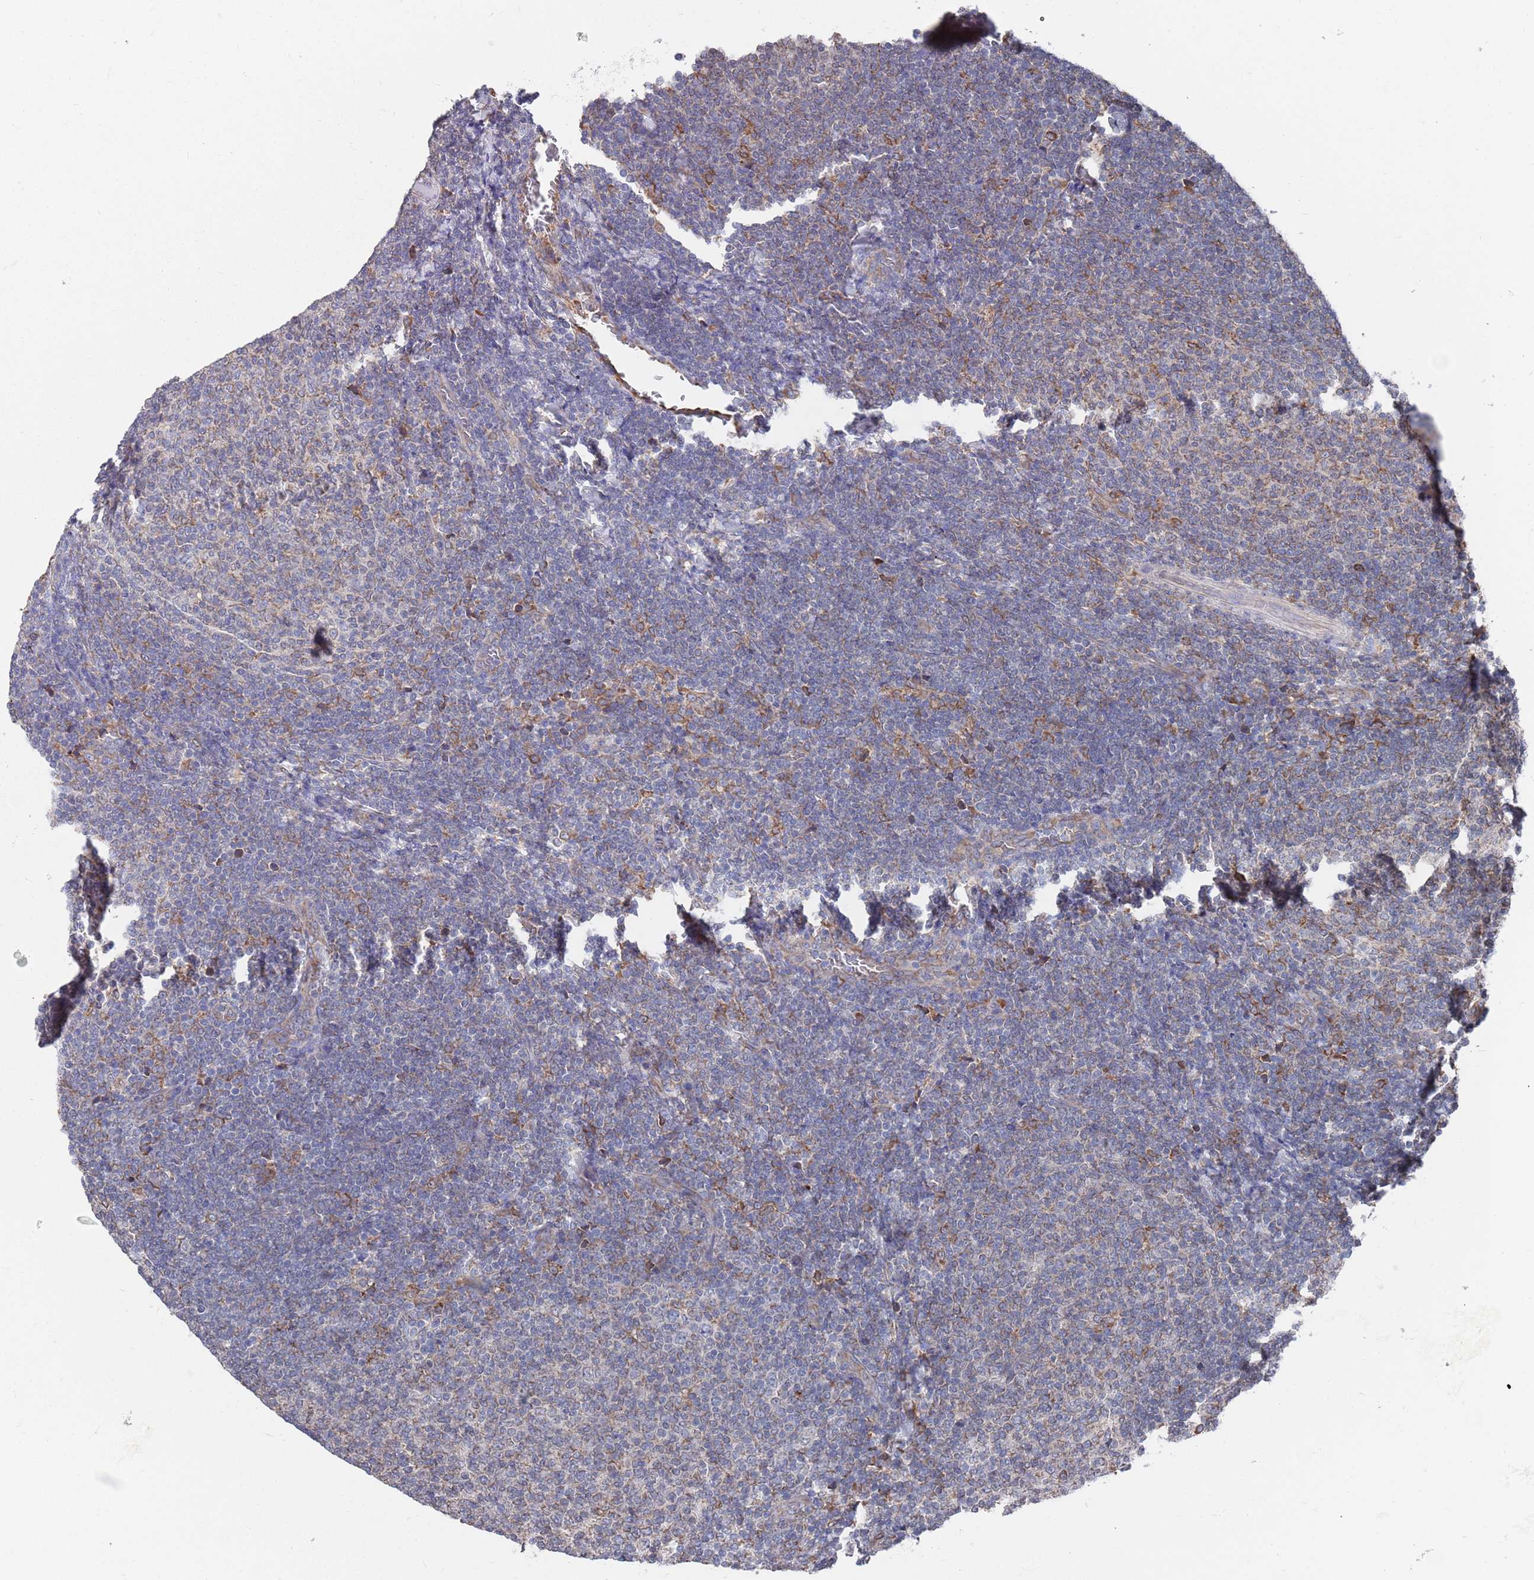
{"staining": {"intensity": "negative", "quantity": "none", "location": "none"}, "tissue": "lymphoma", "cell_type": "Tumor cells", "image_type": "cancer", "snomed": [{"axis": "morphology", "description": "Malignant lymphoma, non-Hodgkin's type, Low grade"}, {"axis": "topography", "description": "Lymph node"}], "caption": "Immunohistochemistry of lymphoma shows no expression in tumor cells. (Brightfield microscopy of DAB immunohistochemistry at high magnification).", "gene": "GID8", "patient": {"sex": "male", "age": 66}}